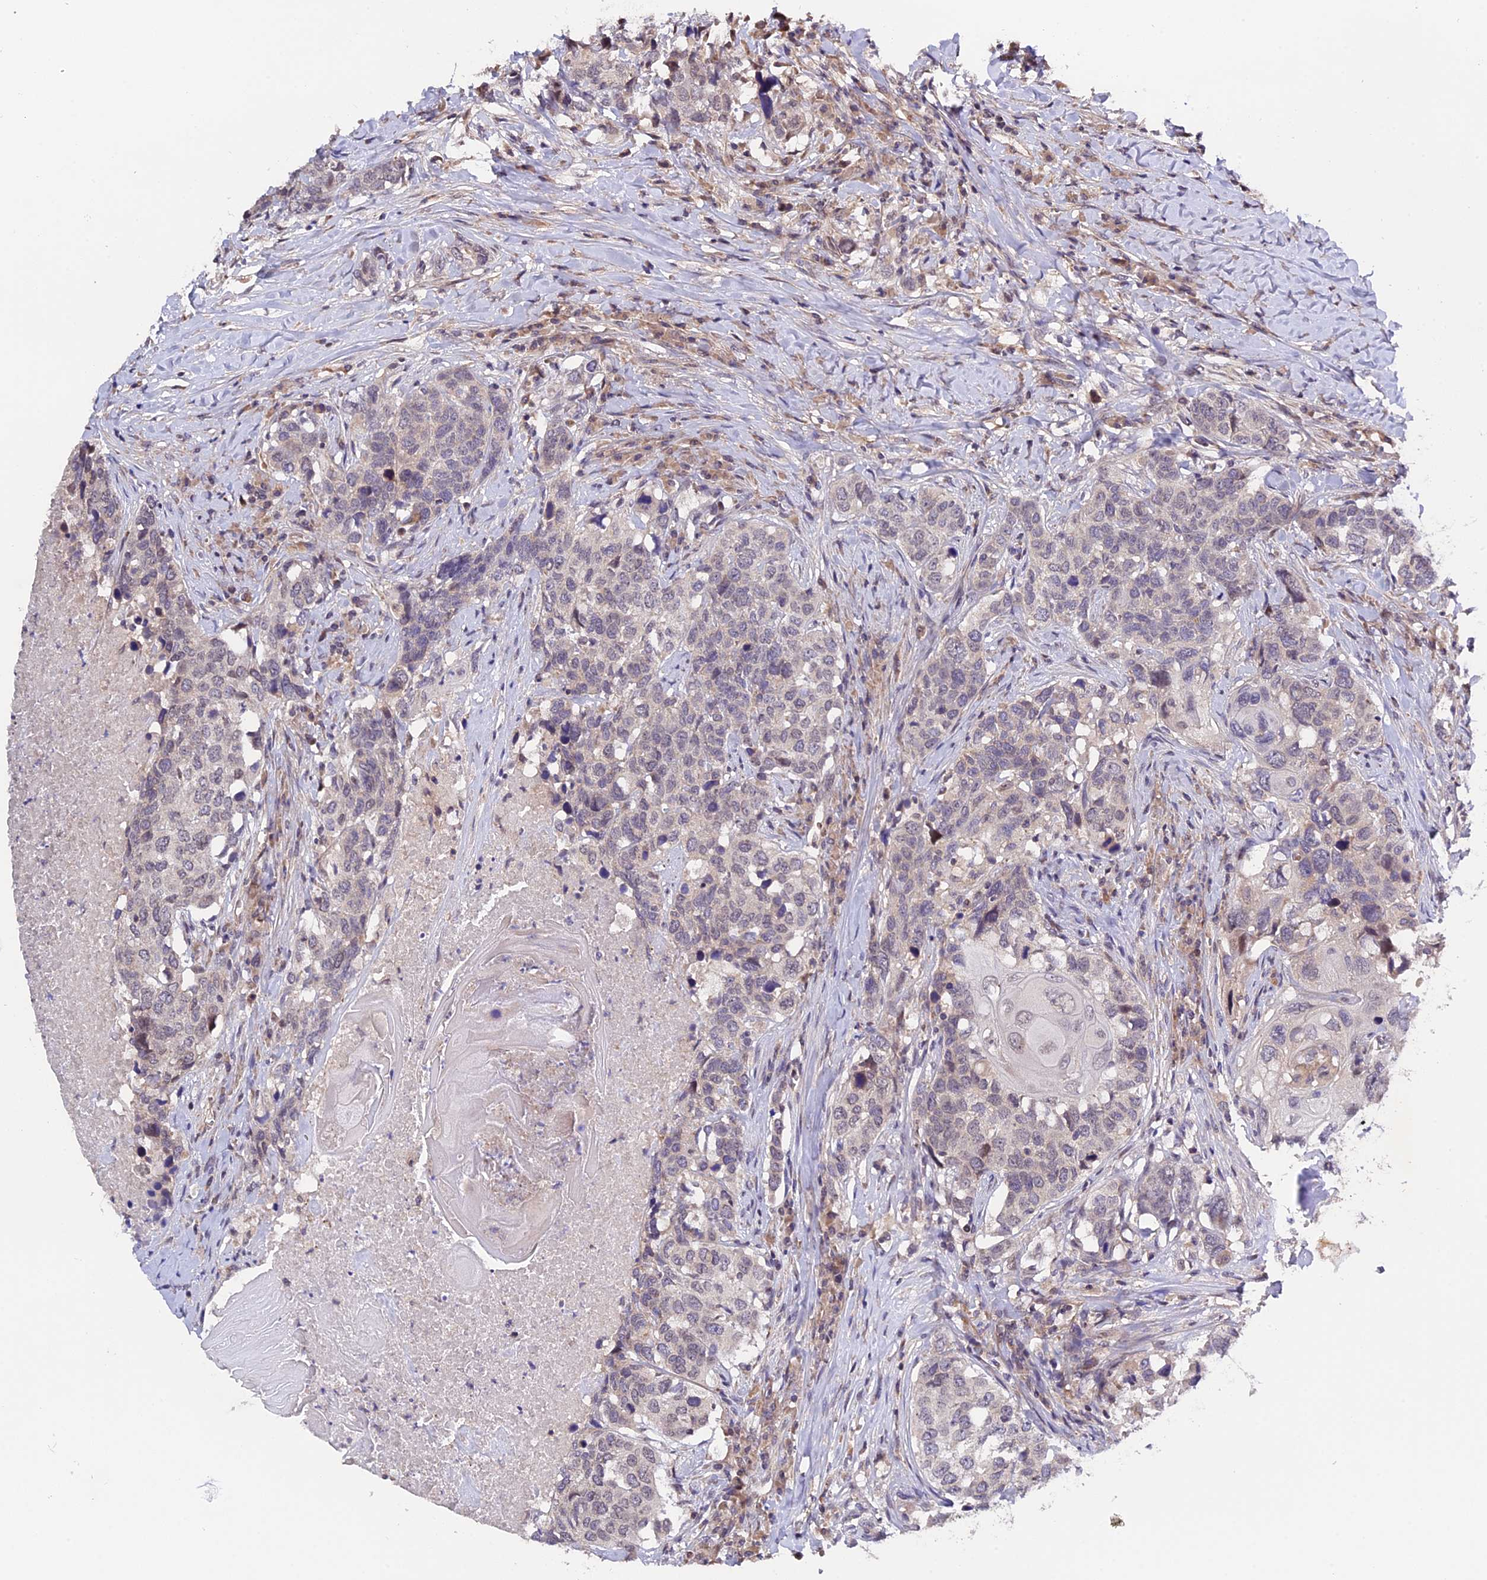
{"staining": {"intensity": "negative", "quantity": "none", "location": "none"}, "tissue": "head and neck cancer", "cell_type": "Tumor cells", "image_type": "cancer", "snomed": [{"axis": "morphology", "description": "Squamous cell carcinoma, NOS"}, {"axis": "topography", "description": "Head-Neck"}], "caption": "Histopathology image shows no significant protein expression in tumor cells of squamous cell carcinoma (head and neck). The staining is performed using DAB brown chromogen with nuclei counter-stained in using hematoxylin.", "gene": "TRMT1", "patient": {"sex": "male", "age": 66}}